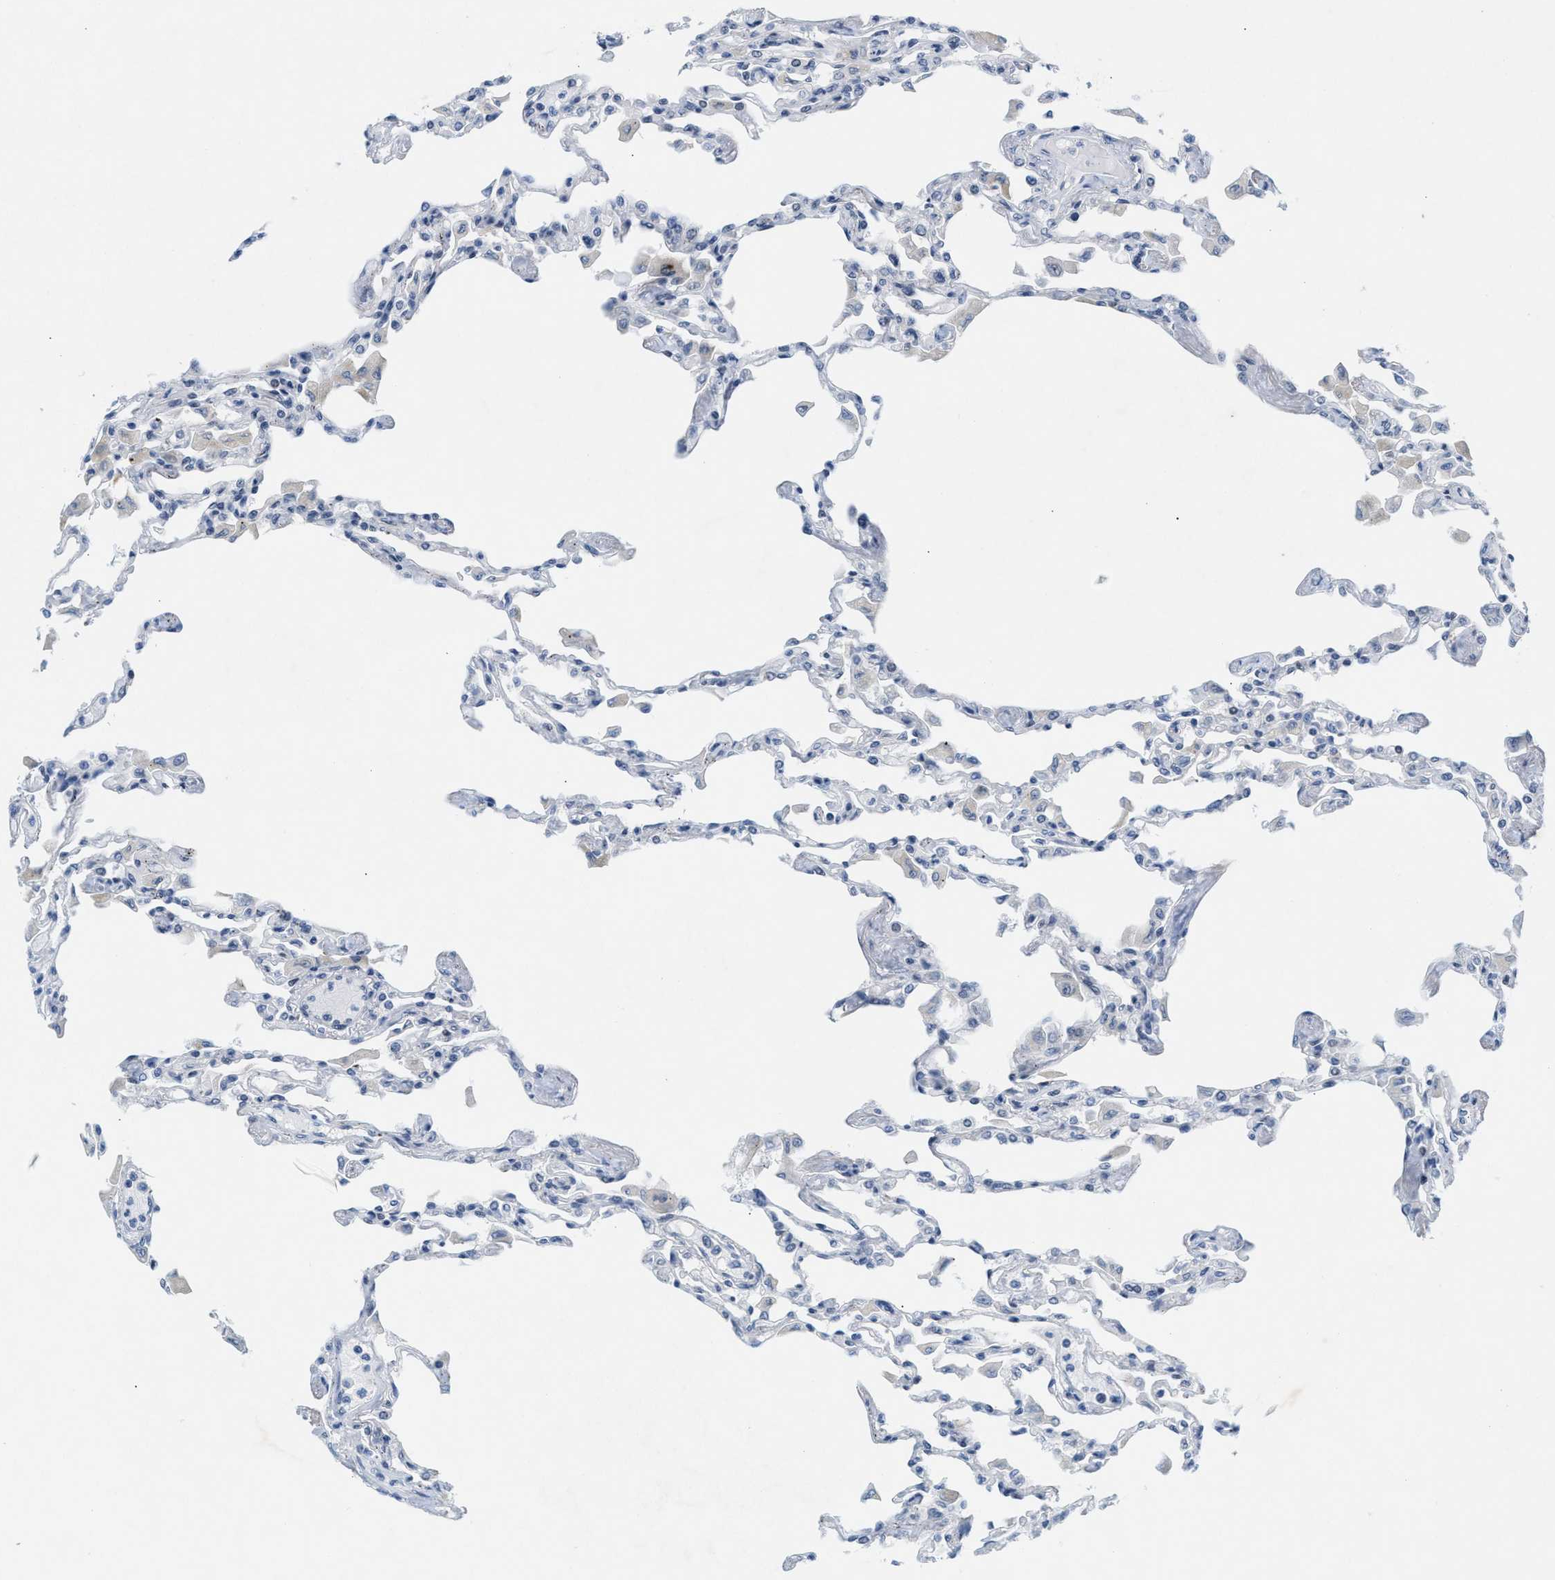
{"staining": {"intensity": "negative", "quantity": "none", "location": "none"}, "tissue": "lung", "cell_type": "Alveolar cells", "image_type": "normal", "snomed": [{"axis": "morphology", "description": "Normal tissue, NOS"}, {"axis": "topography", "description": "Bronchus"}, {"axis": "topography", "description": "Lung"}], "caption": "IHC of normal human lung reveals no expression in alveolar cells. Brightfield microscopy of IHC stained with DAB (brown) and hematoxylin (blue), captured at high magnification.", "gene": "WIPI2", "patient": {"sex": "female", "age": 49}}